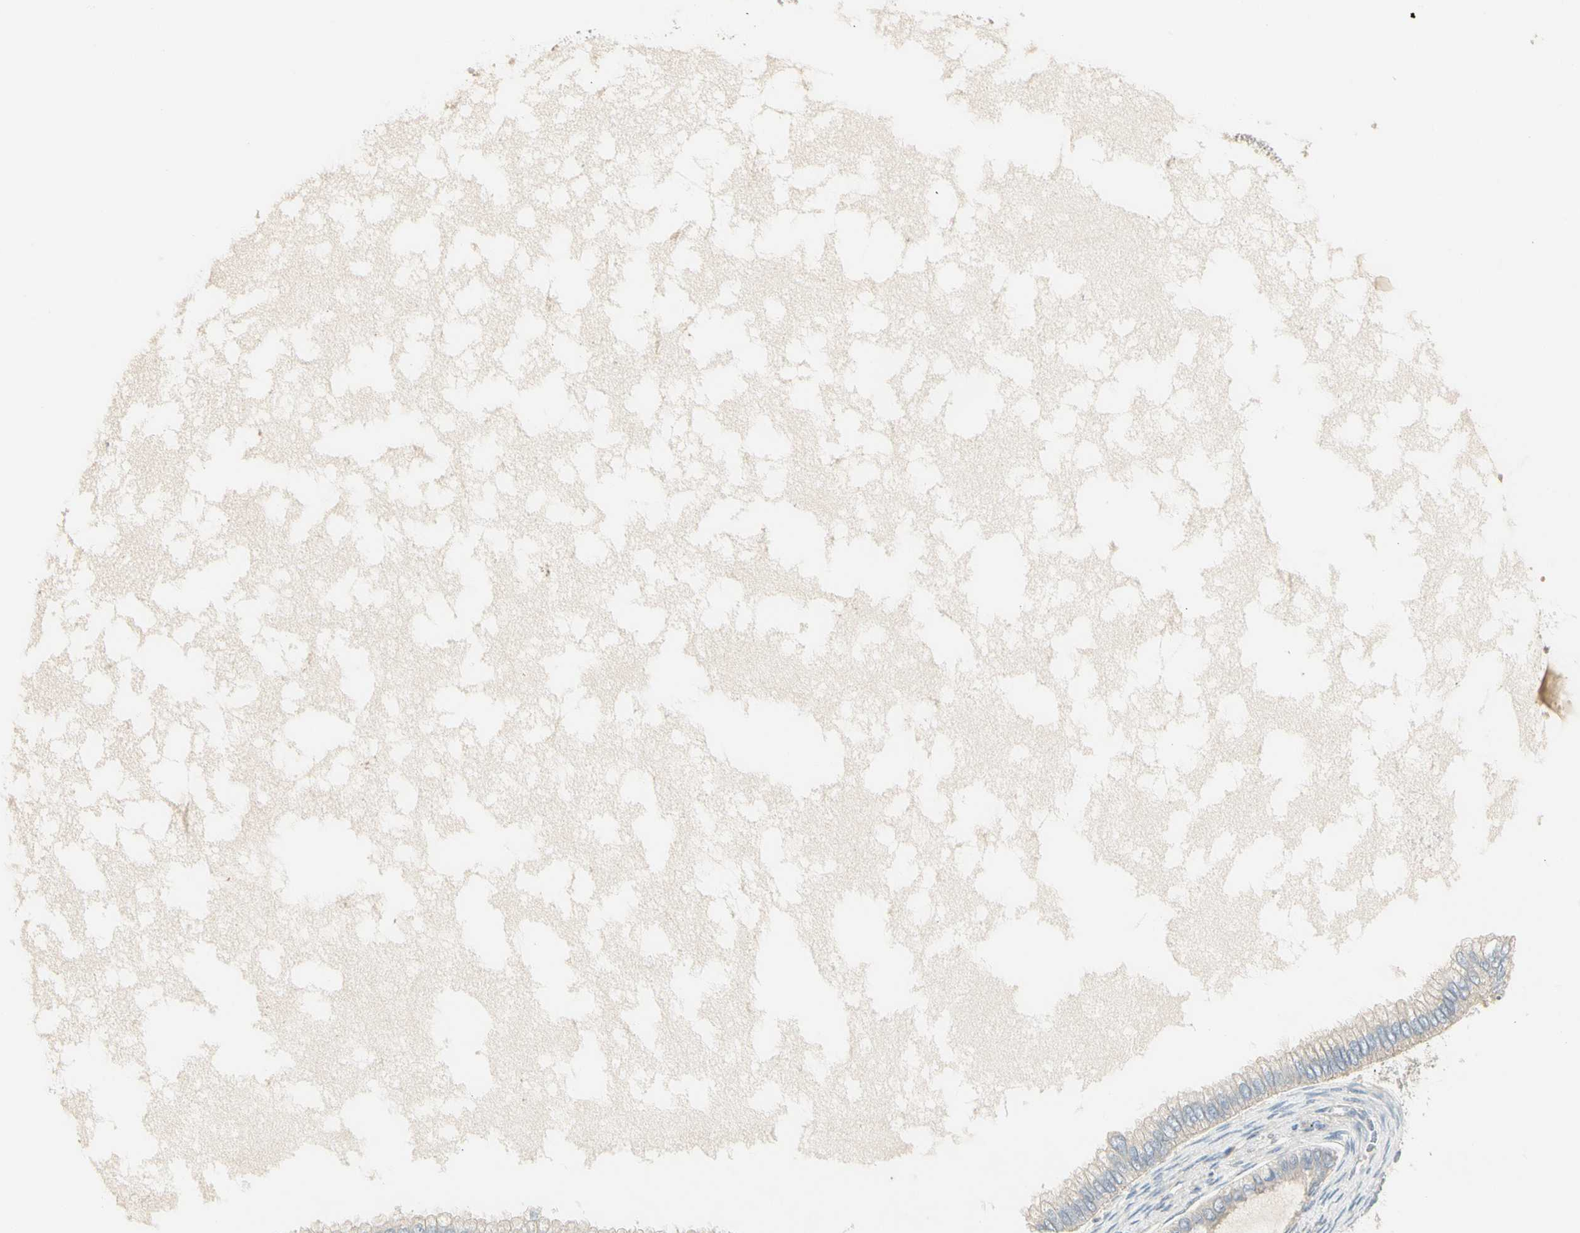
{"staining": {"intensity": "negative", "quantity": "none", "location": "none"}, "tissue": "ovarian cancer", "cell_type": "Tumor cells", "image_type": "cancer", "snomed": [{"axis": "morphology", "description": "Cystadenocarcinoma, mucinous, NOS"}, {"axis": "topography", "description": "Ovary"}], "caption": "Tumor cells show no significant protein staining in ovarian cancer (mucinous cystadenocarcinoma). (DAB immunohistochemistry, high magnification).", "gene": "ADGRA3", "patient": {"sex": "female", "age": 80}}